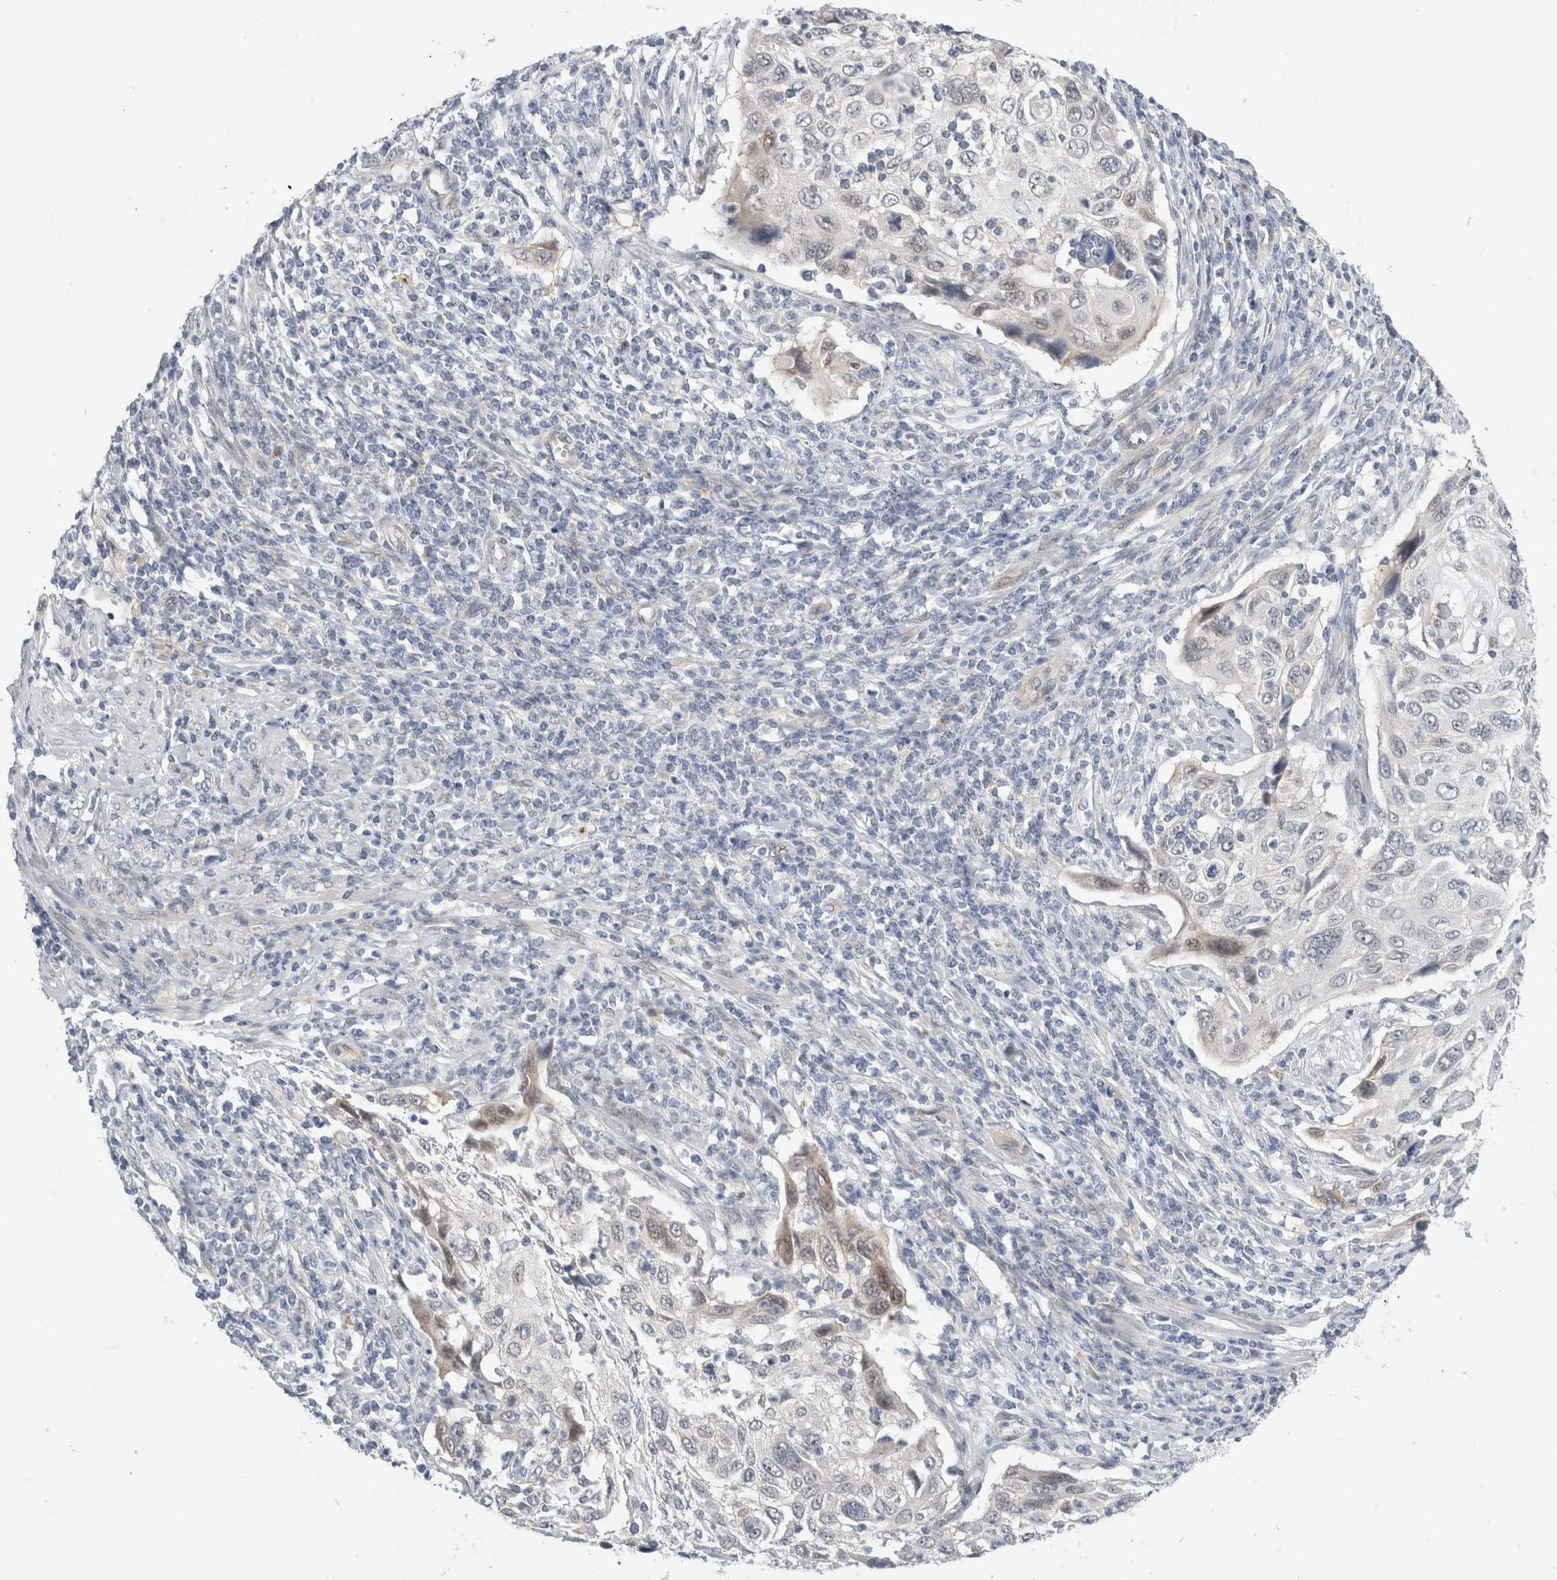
{"staining": {"intensity": "weak", "quantity": "<25%", "location": "nuclear"}, "tissue": "cervical cancer", "cell_type": "Tumor cells", "image_type": "cancer", "snomed": [{"axis": "morphology", "description": "Squamous cell carcinoma, NOS"}, {"axis": "topography", "description": "Cervix"}], "caption": "Cervical cancer (squamous cell carcinoma) was stained to show a protein in brown. There is no significant positivity in tumor cells. The staining was performed using DAB to visualize the protein expression in brown, while the nuclei were stained in blue with hematoxylin (Magnification: 20x).", "gene": "TAFA5", "patient": {"sex": "female", "age": 70}}